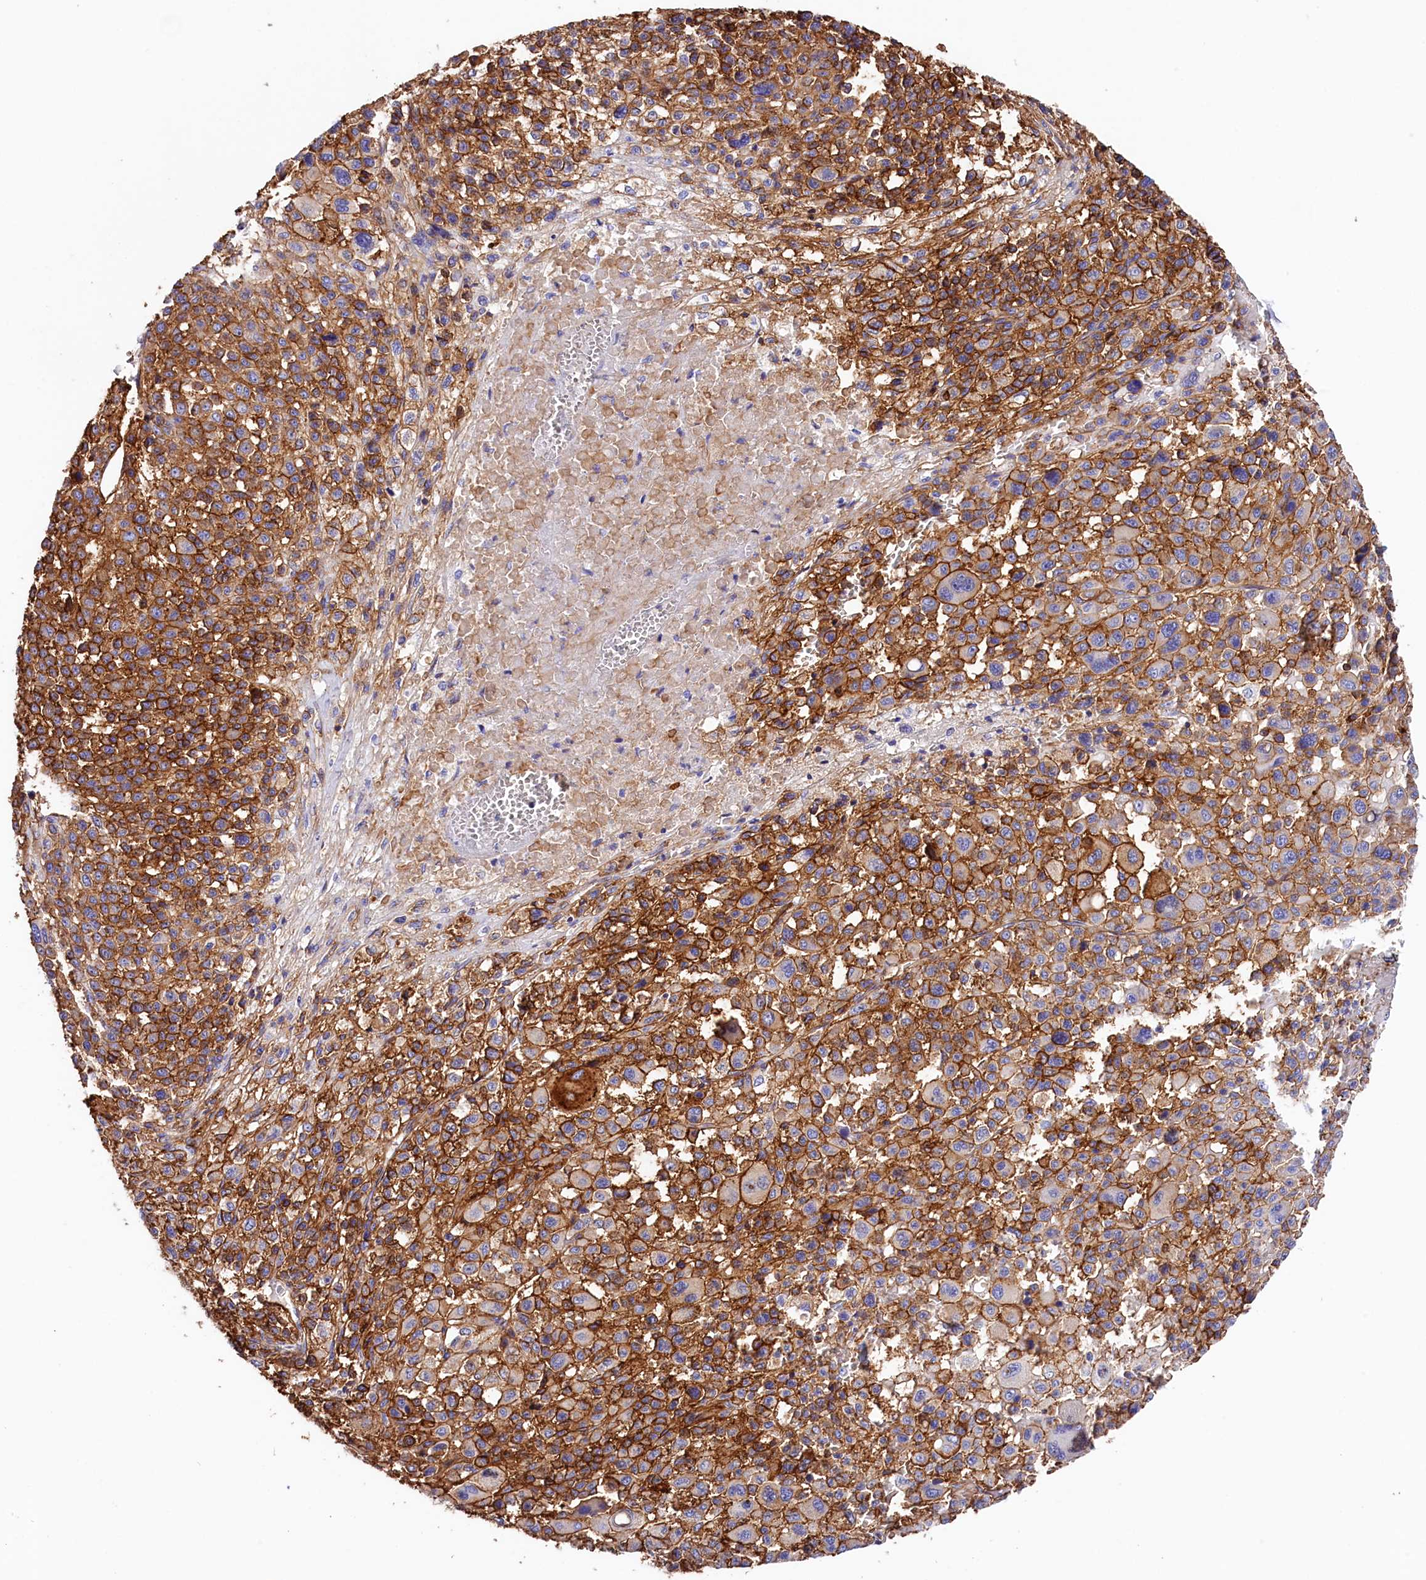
{"staining": {"intensity": "strong", "quantity": ">75%", "location": "cytoplasmic/membranous"}, "tissue": "melanoma", "cell_type": "Tumor cells", "image_type": "cancer", "snomed": [{"axis": "morphology", "description": "Malignant melanoma, Metastatic site"}, {"axis": "topography", "description": "Skin"}], "caption": "Protein expression analysis of human malignant melanoma (metastatic site) reveals strong cytoplasmic/membranous positivity in approximately >75% of tumor cells. Immunohistochemistry (ihc) stains the protein of interest in brown and the nuclei are stained blue.", "gene": "ATP2B4", "patient": {"sex": "female", "age": 74}}